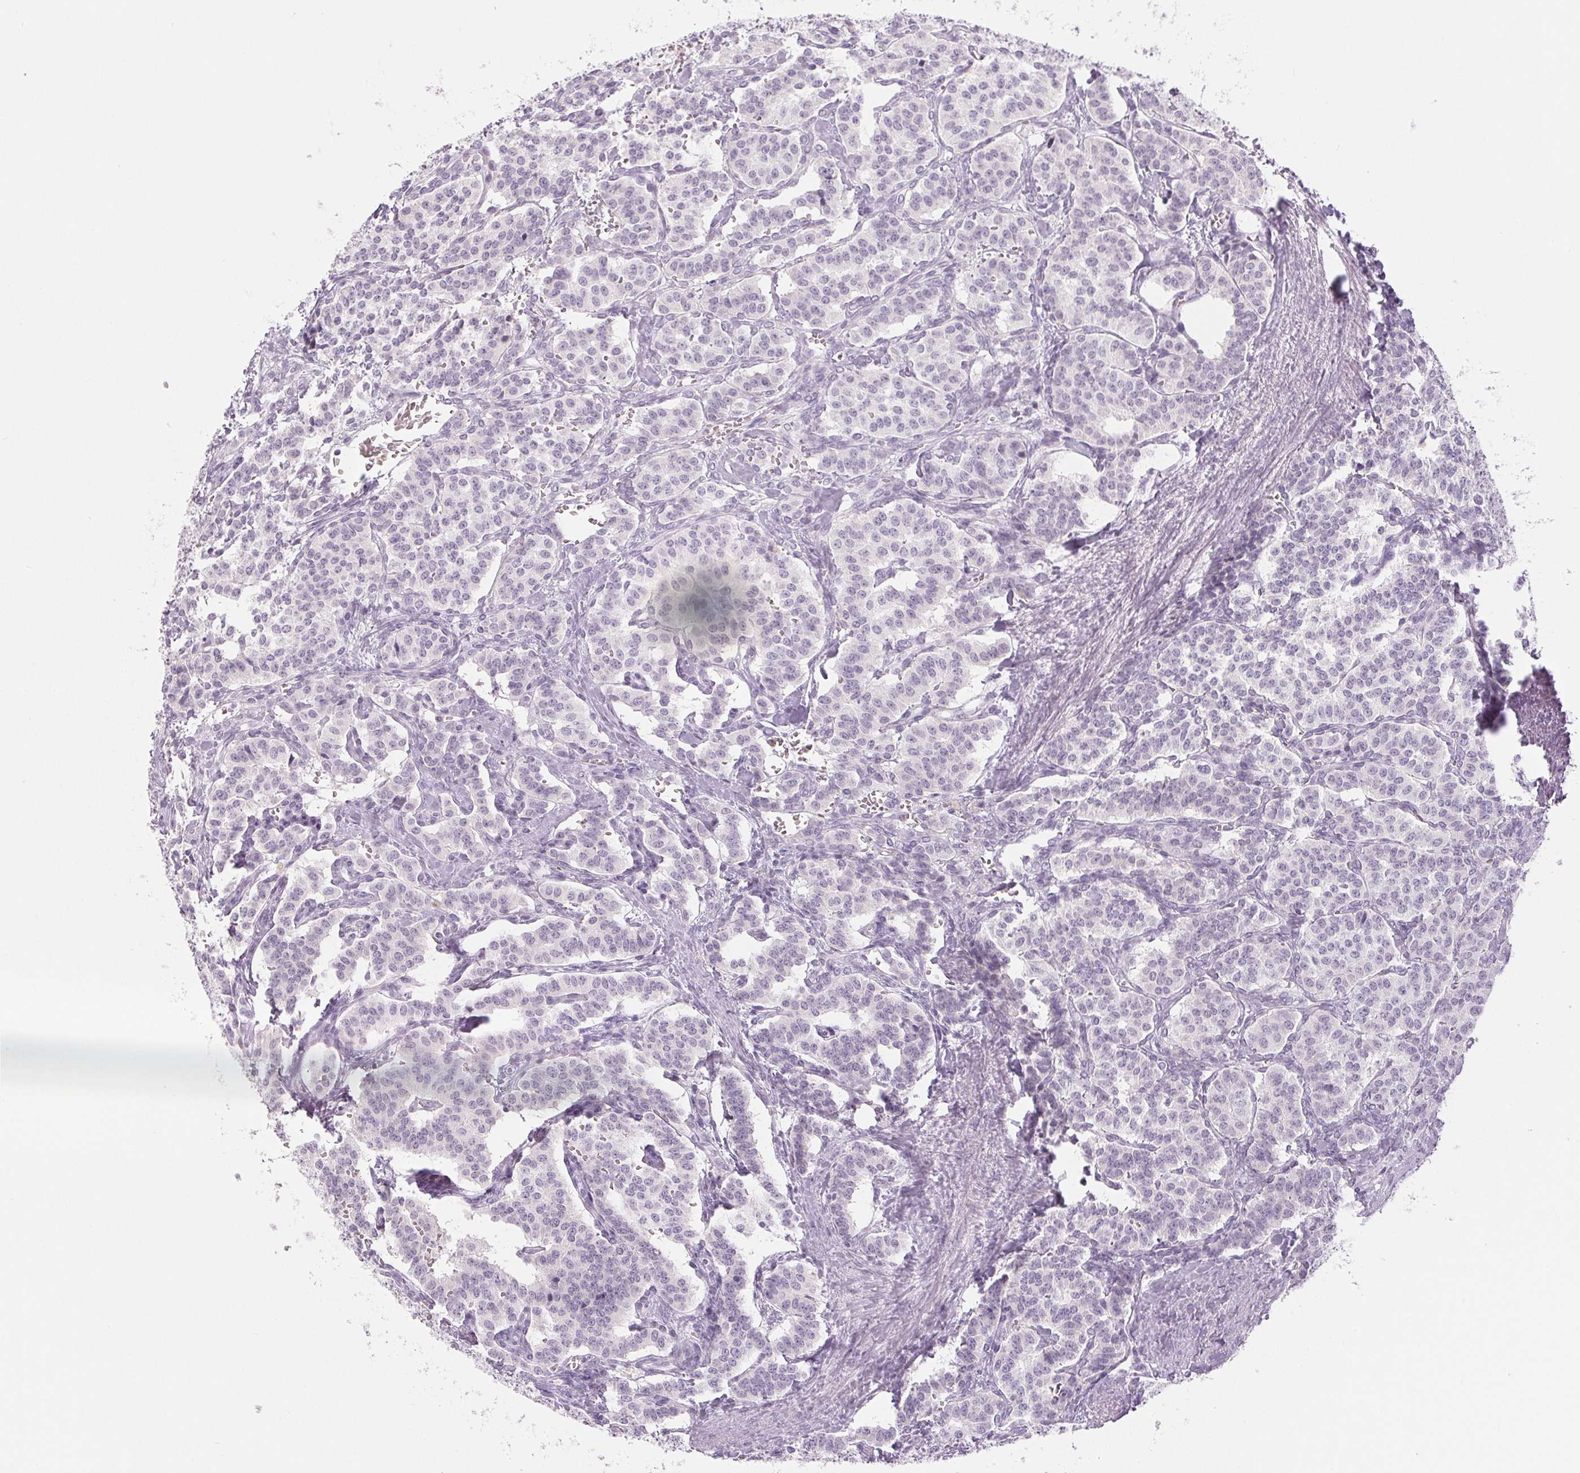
{"staining": {"intensity": "negative", "quantity": "none", "location": "none"}, "tissue": "carcinoid", "cell_type": "Tumor cells", "image_type": "cancer", "snomed": [{"axis": "morphology", "description": "Normal tissue, NOS"}, {"axis": "morphology", "description": "Carcinoid, malignant, NOS"}, {"axis": "topography", "description": "Lung"}], "caption": "A high-resolution image shows IHC staining of carcinoid, which exhibits no significant expression in tumor cells.", "gene": "EHHADH", "patient": {"sex": "female", "age": 46}}